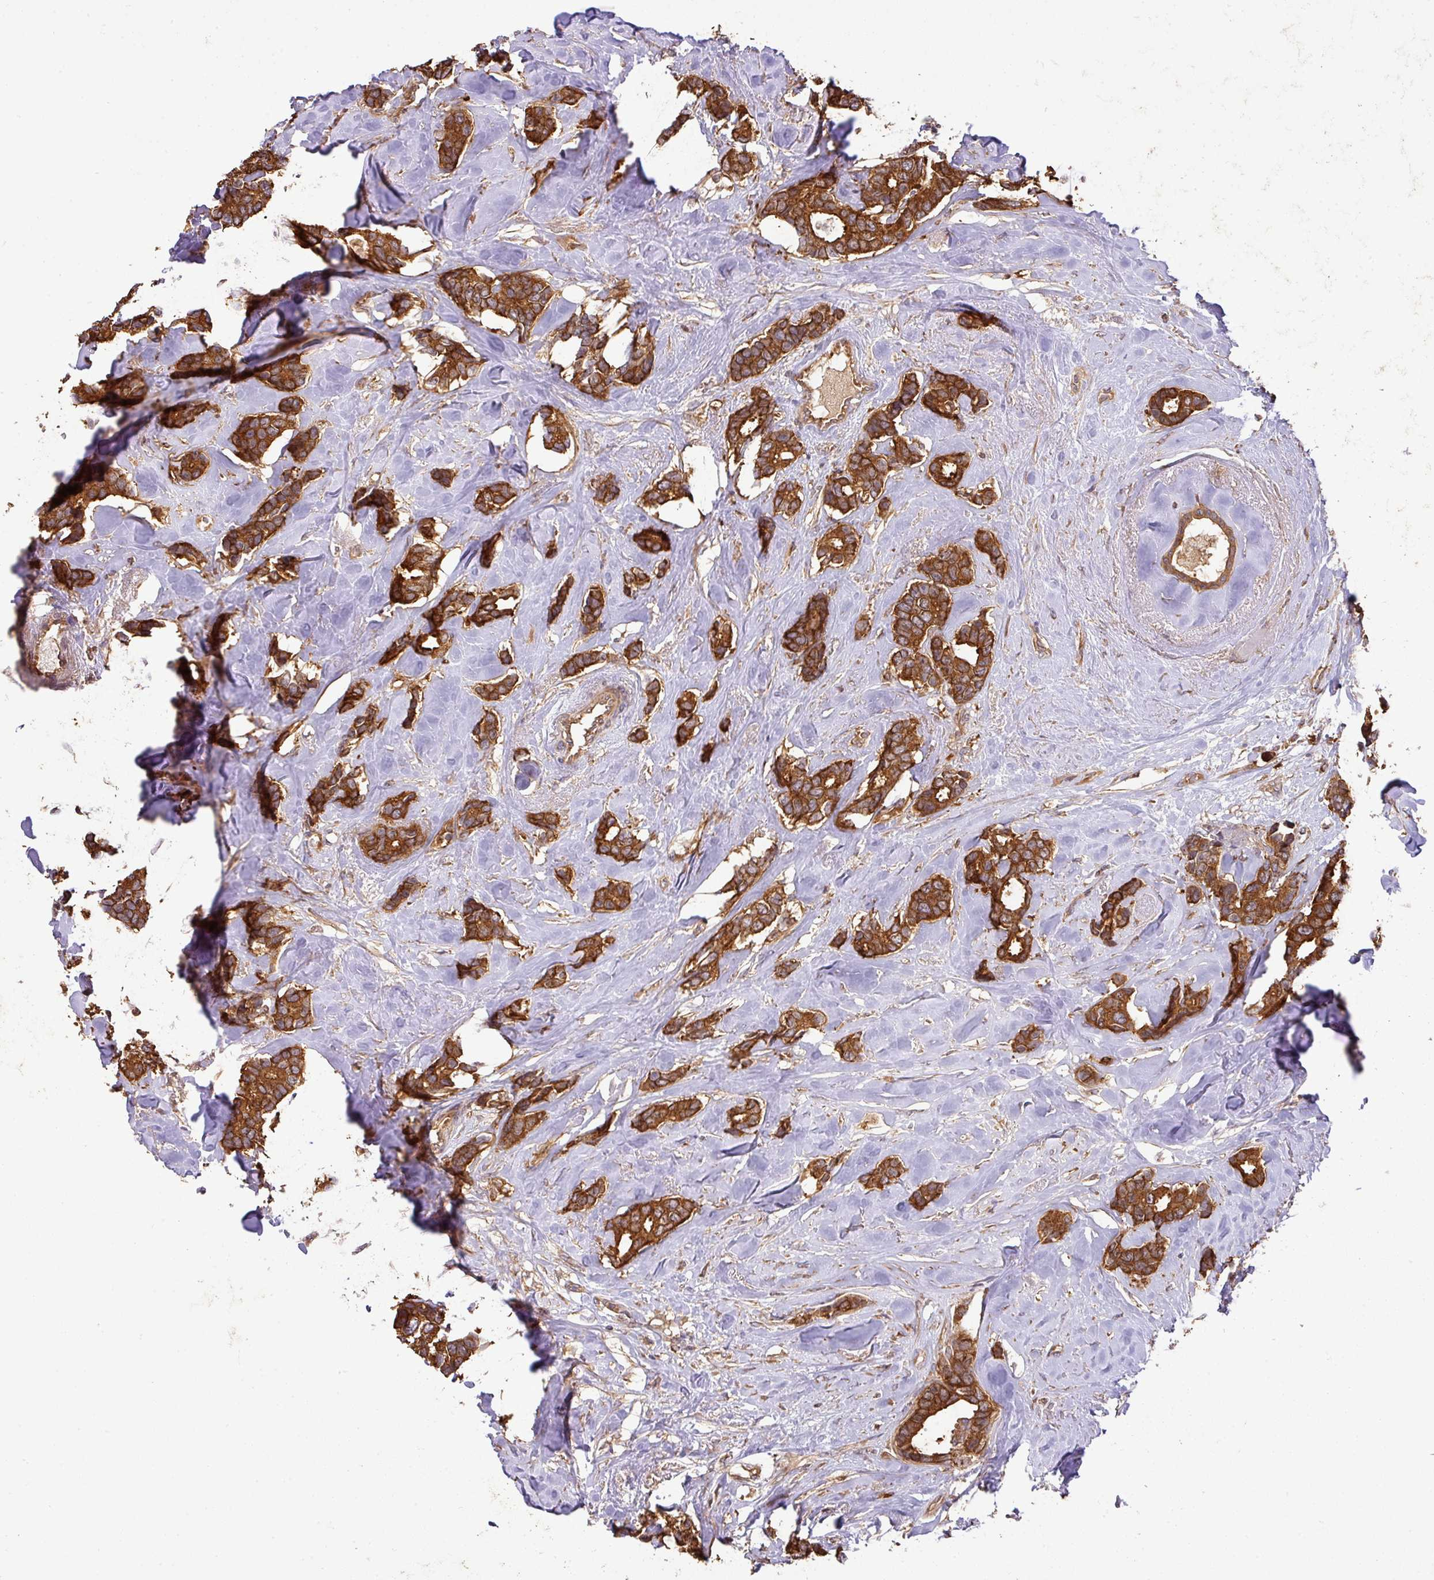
{"staining": {"intensity": "strong", "quantity": ">75%", "location": "cytoplasmic/membranous"}, "tissue": "breast cancer", "cell_type": "Tumor cells", "image_type": "cancer", "snomed": [{"axis": "morphology", "description": "Duct carcinoma"}, {"axis": "topography", "description": "Breast"}], "caption": "Immunohistochemistry (IHC) photomicrograph of breast cancer (intraductal carcinoma) stained for a protein (brown), which reveals high levels of strong cytoplasmic/membranous expression in approximately >75% of tumor cells.", "gene": "GSPT1", "patient": {"sex": "female", "age": 87}}